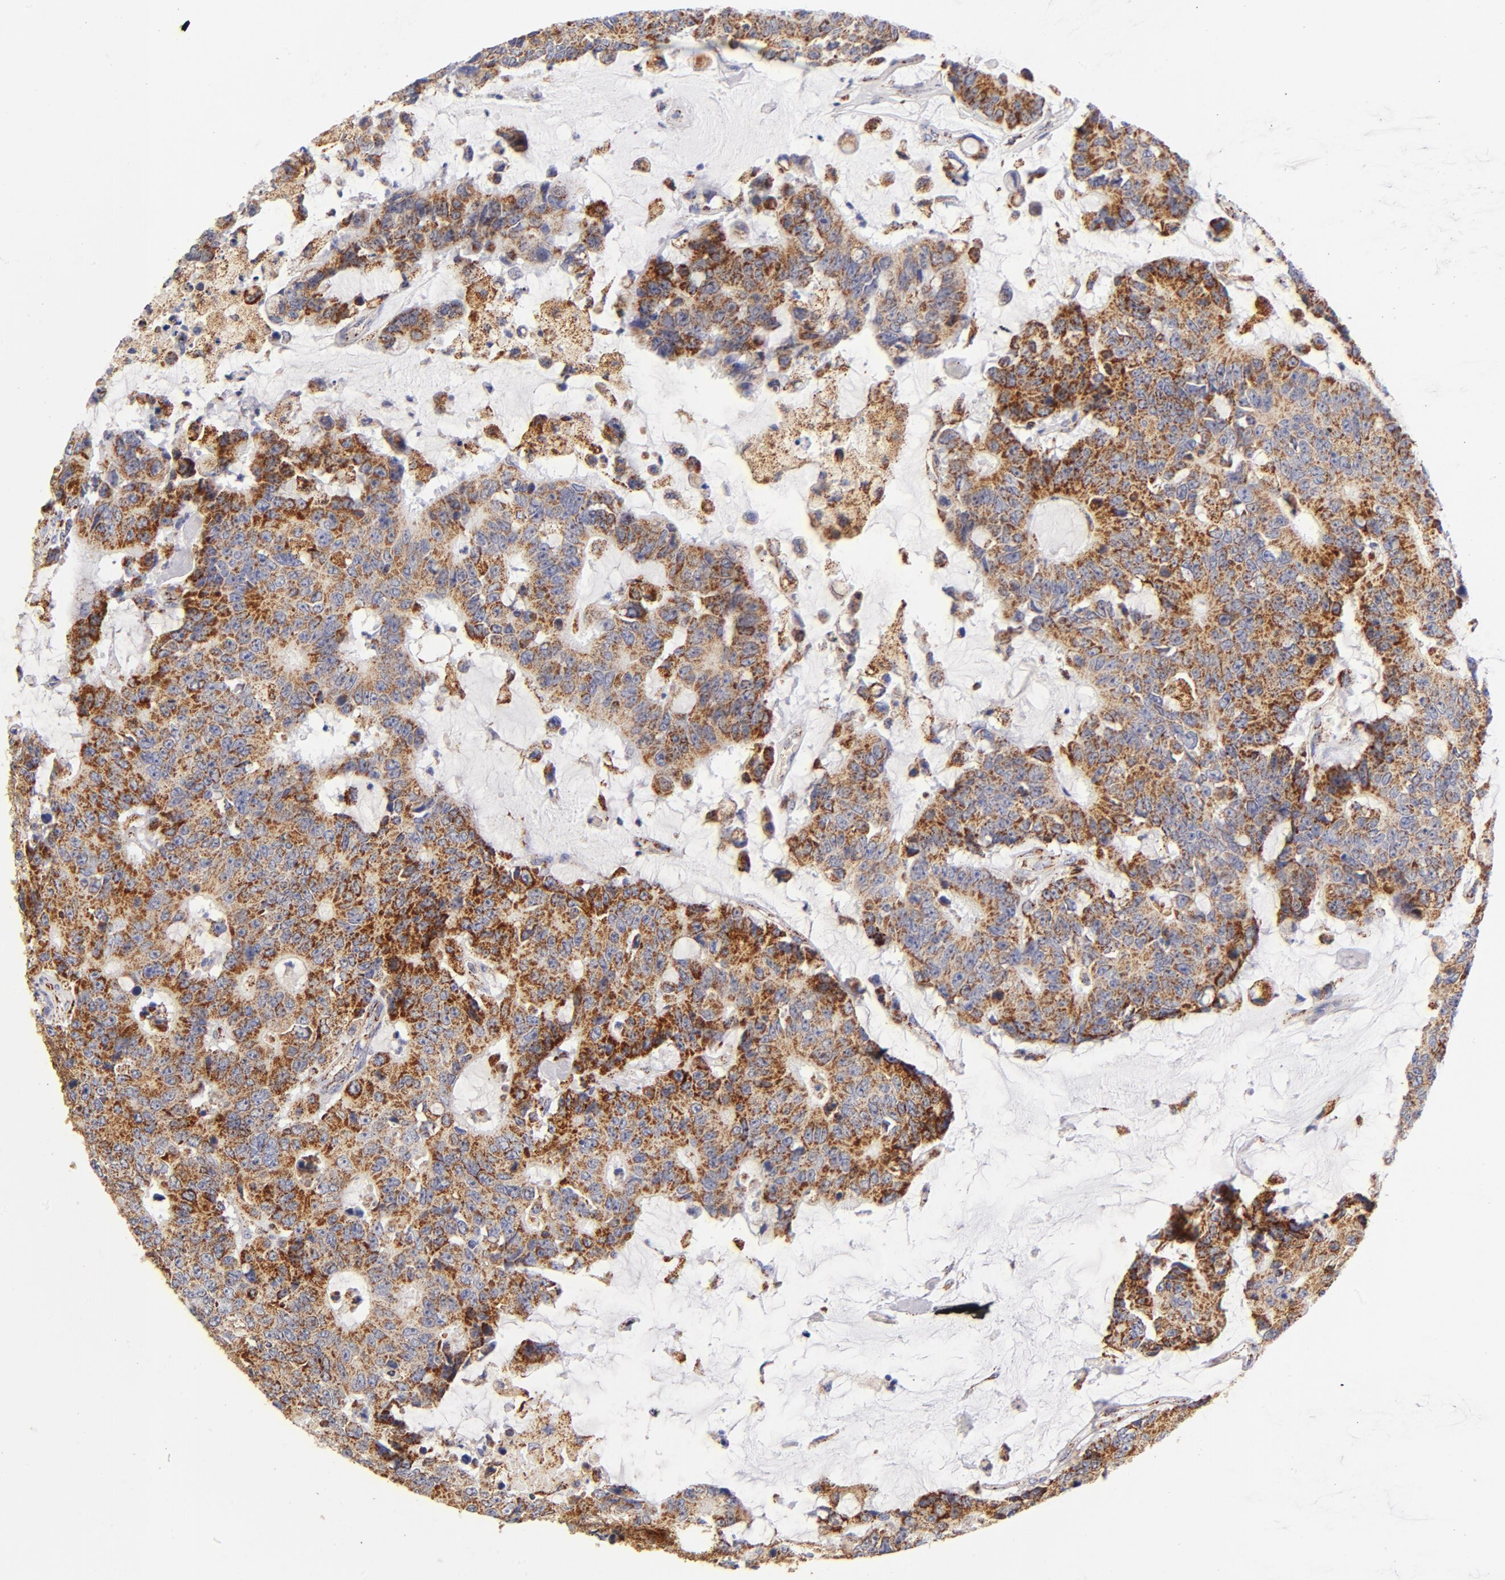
{"staining": {"intensity": "strong", "quantity": ">75%", "location": "cytoplasmic/membranous"}, "tissue": "colorectal cancer", "cell_type": "Tumor cells", "image_type": "cancer", "snomed": [{"axis": "morphology", "description": "Adenocarcinoma, NOS"}, {"axis": "topography", "description": "Colon"}], "caption": "The histopathology image displays staining of colorectal cancer, revealing strong cytoplasmic/membranous protein expression (brown color) within tumor cells.", "gene": "ECHS1", "patient": {"sex": "female", "age": 86}}